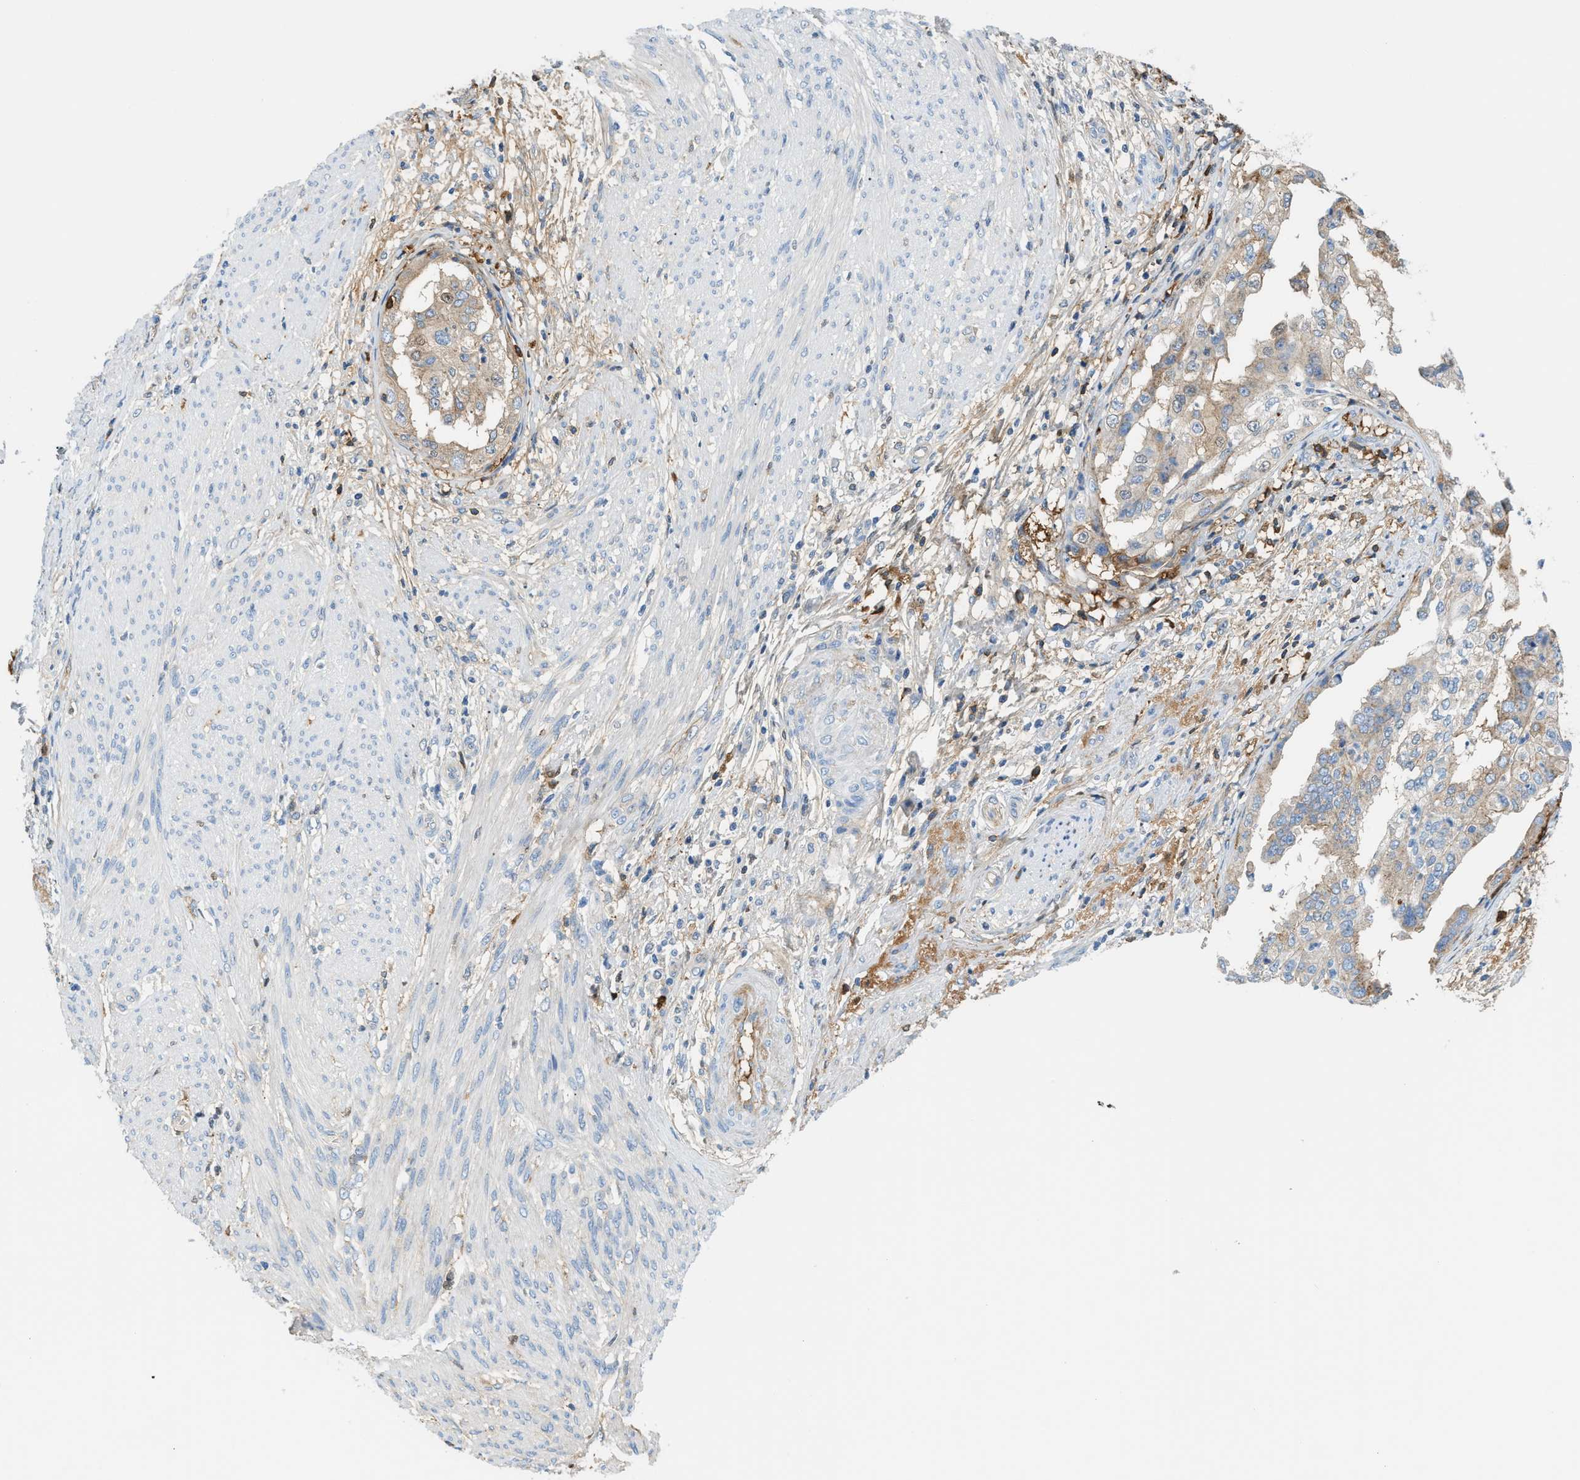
{"staining": {"intensity": "weak", "quantity": ">75%", "location": "cytoplasmic/membranous"}, "tissue": "endometrial cancer", "cell_type": "Tumor cells", "image_type": "cancer", "snomed": [{"axis": "morphology", "description": "Adenocarcinoma, NOS"}, {"axis": "topography", "description": "Endometrium"}], "caption": "Approximately >75% of tumor cells in endometrial adenocarcinoma demonstrate weak cytoplasmic/membranous protein positivity as visualized by brown immunohistochemical staining.", "gene": "CFI", "patient": {"sex": "female", "age": 85}}